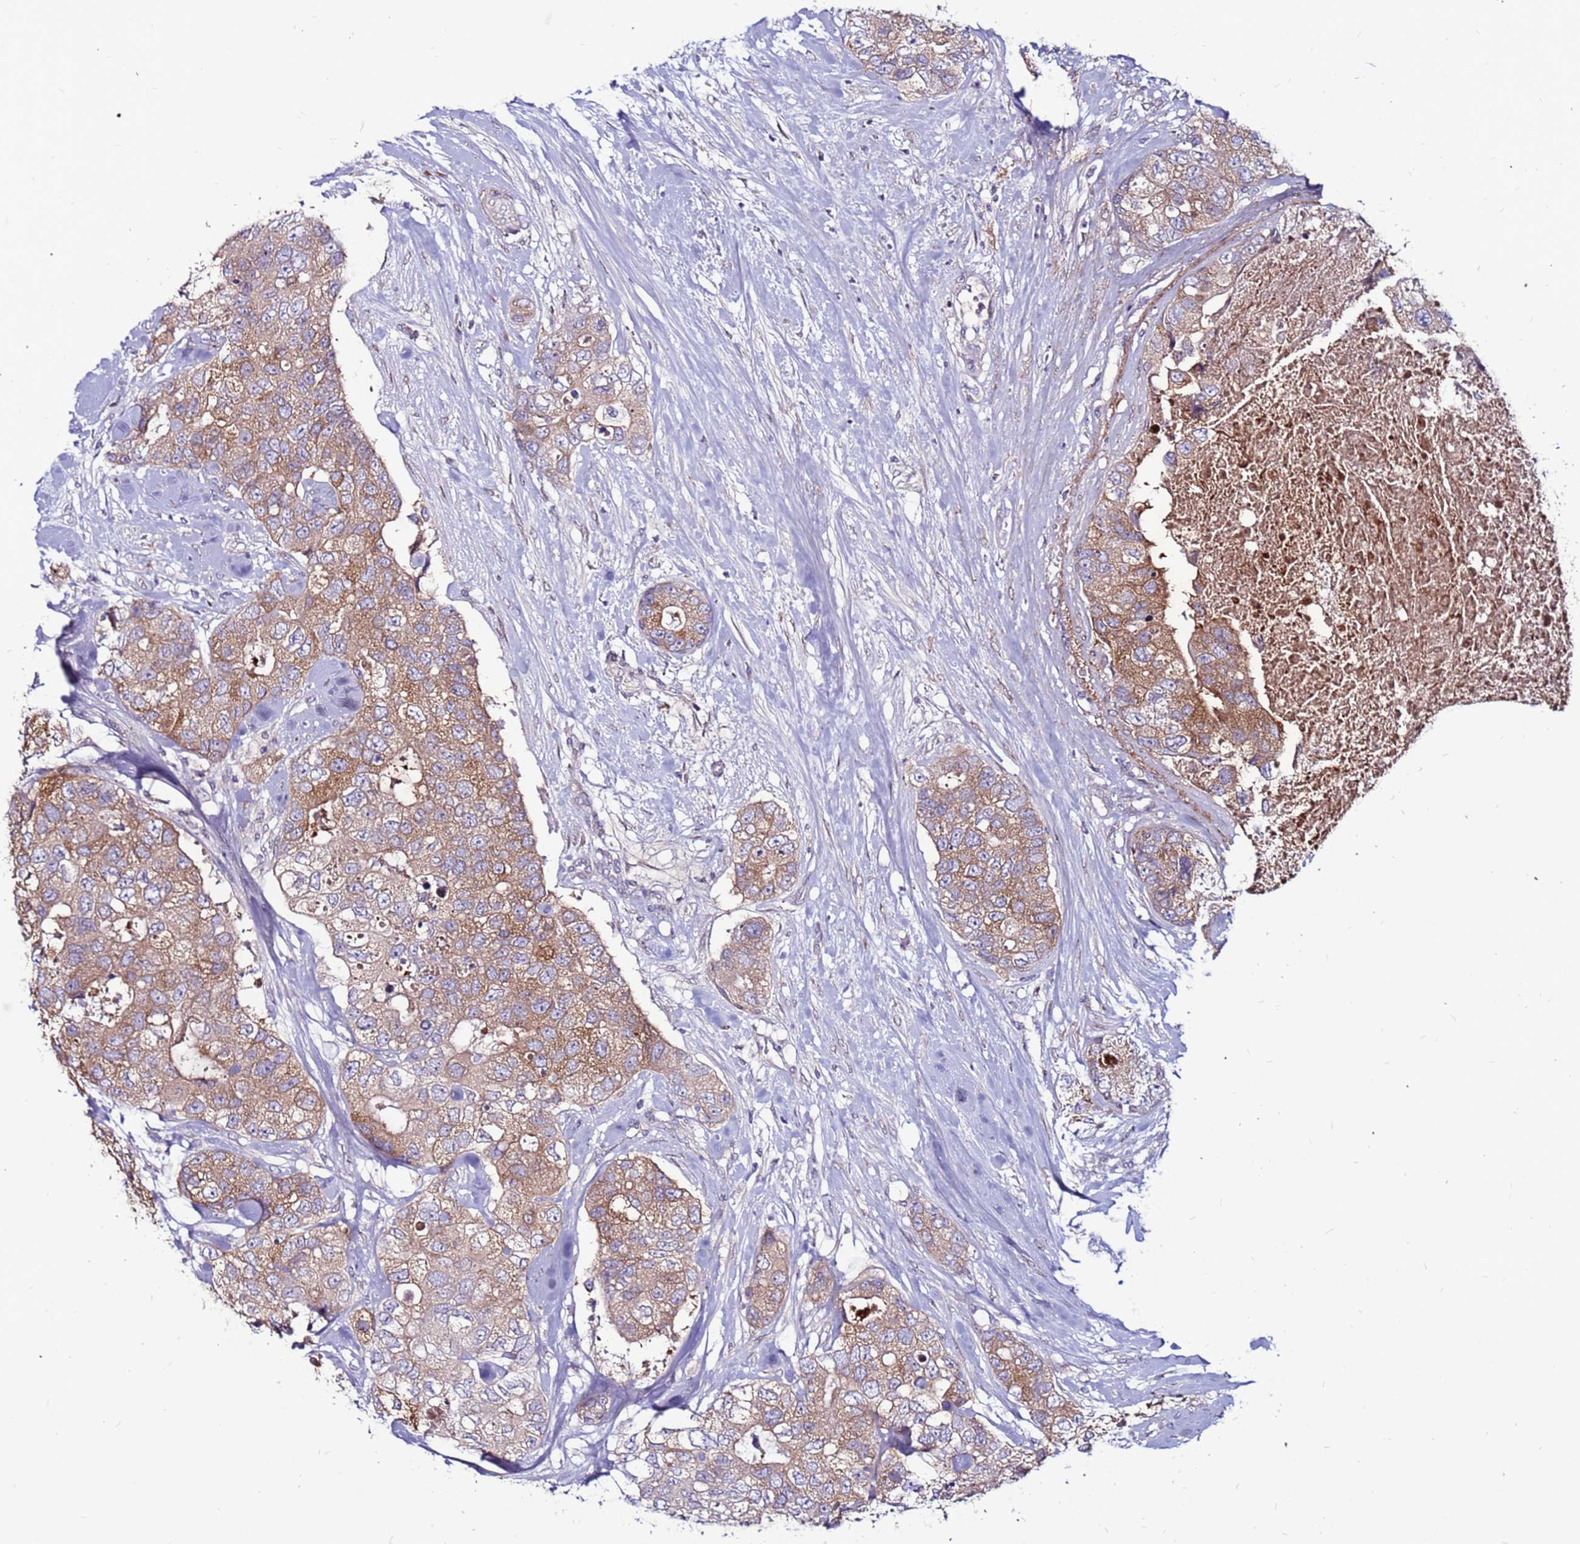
{"staining": {"intensity": "moderate", "quantity": ">75%", "location": "cytoplasmic/membranous"}, "tissue": "breast cancer", "cell_type": "Tumor cells", "image_type": "cancer", "snomed": [{"axis": "morphology", "description": "Duct carcinoma"}, {"axis": "topography", "description": "Breast"}], "caption": "Breast cancer (invasive ductal carcinoma) stained with DAB (3,3'-diaminobenzidine) IHC shows medium levels of moderate cytoplasmic/membranous positivity in approximately >75% of tumor cells.", "gene": "CCDC71", "patient": {"sex": "female", "age": 62}}